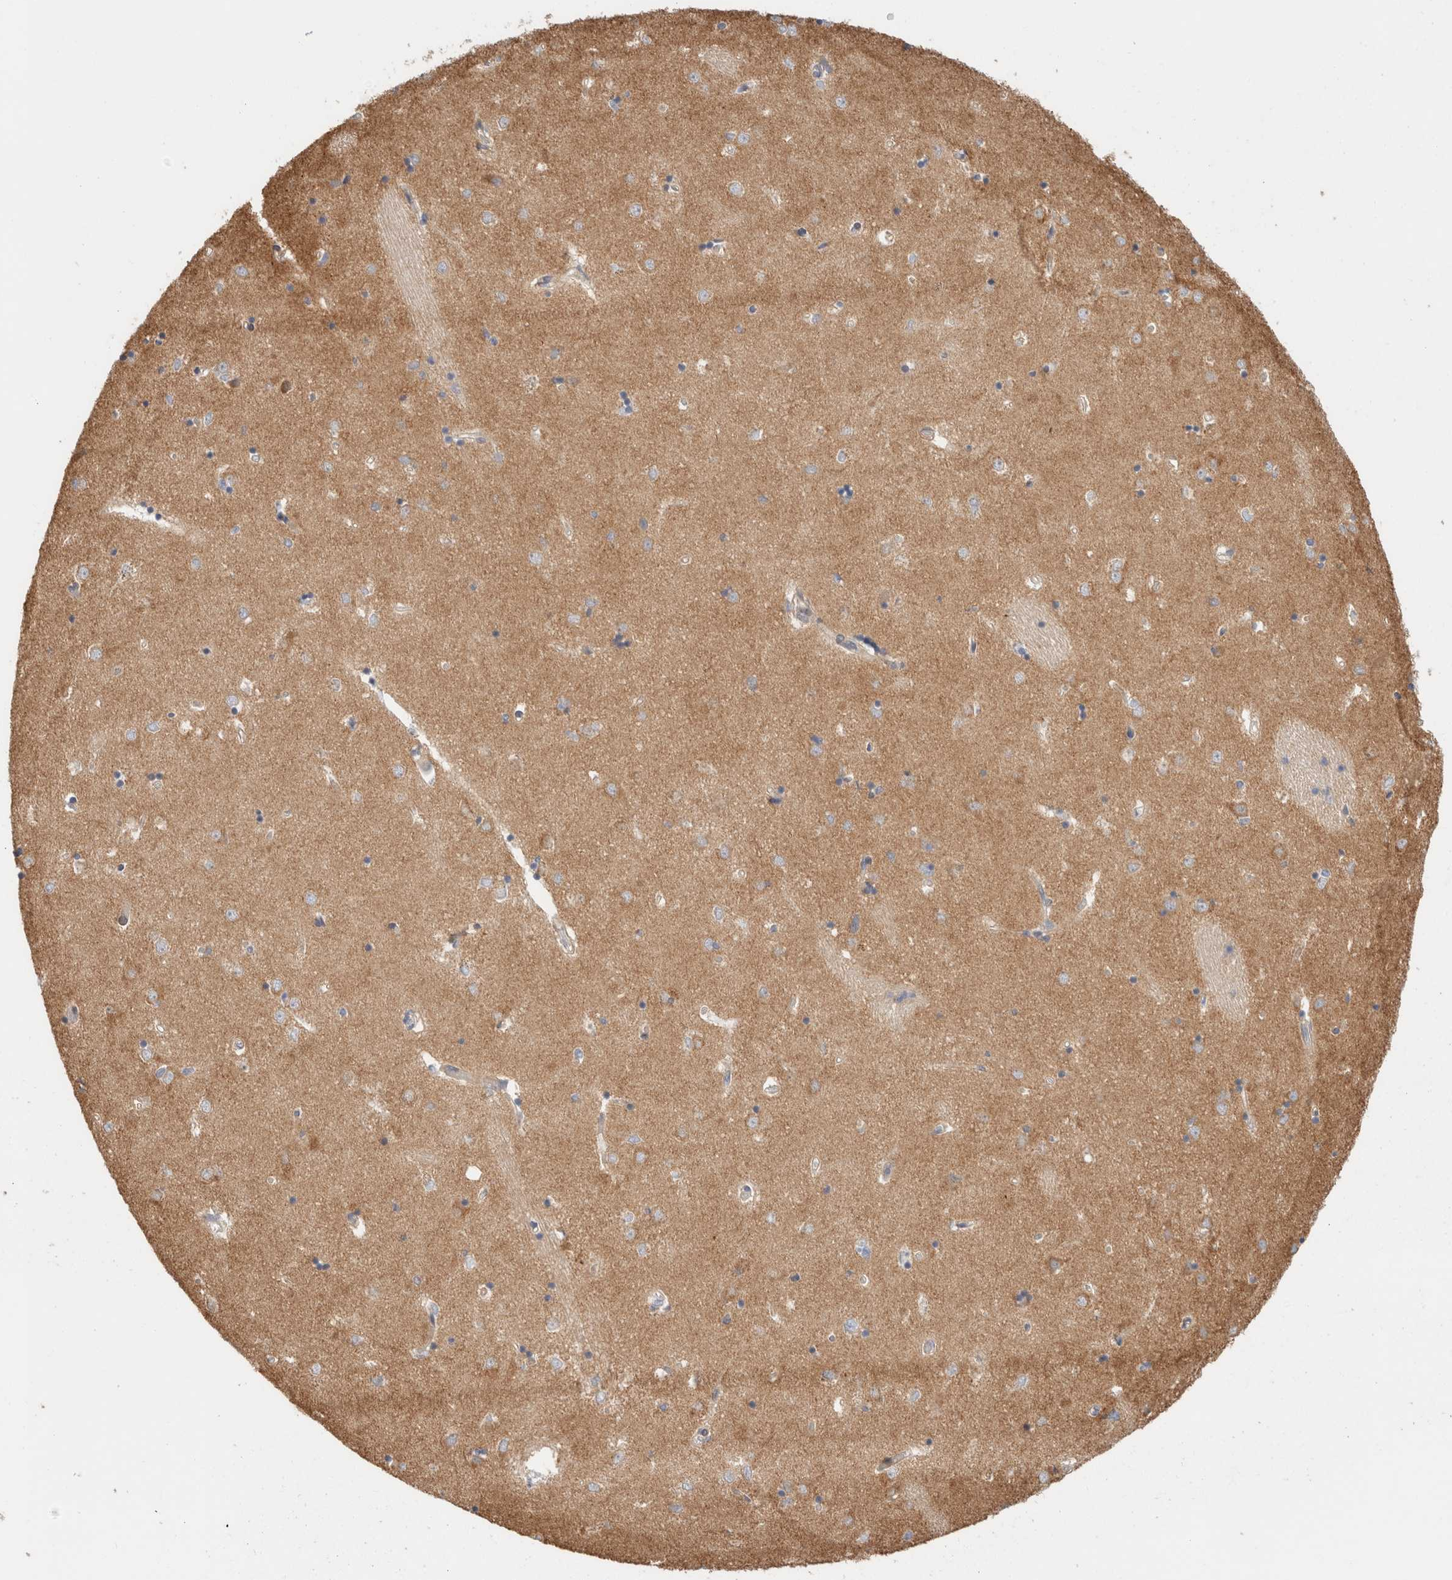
{"staining": {"intensity": "negative", "quantity": "none", "location": "none"}, "tissue": "caudate", "cell_type": "Glial cells", "image_type": "normal", "snomed": [{"axis": "morphology", "description": "Normal tissue, NOS"}, {"axis": "topography", "description": "Lateral ventricle wall"}], "caption": "This is an immunohistochemistry histopathology image of benign human caudate. There is no expression in glial cells.", "gene": "ID3", "patient": {"sex": "male", "age": 45}}